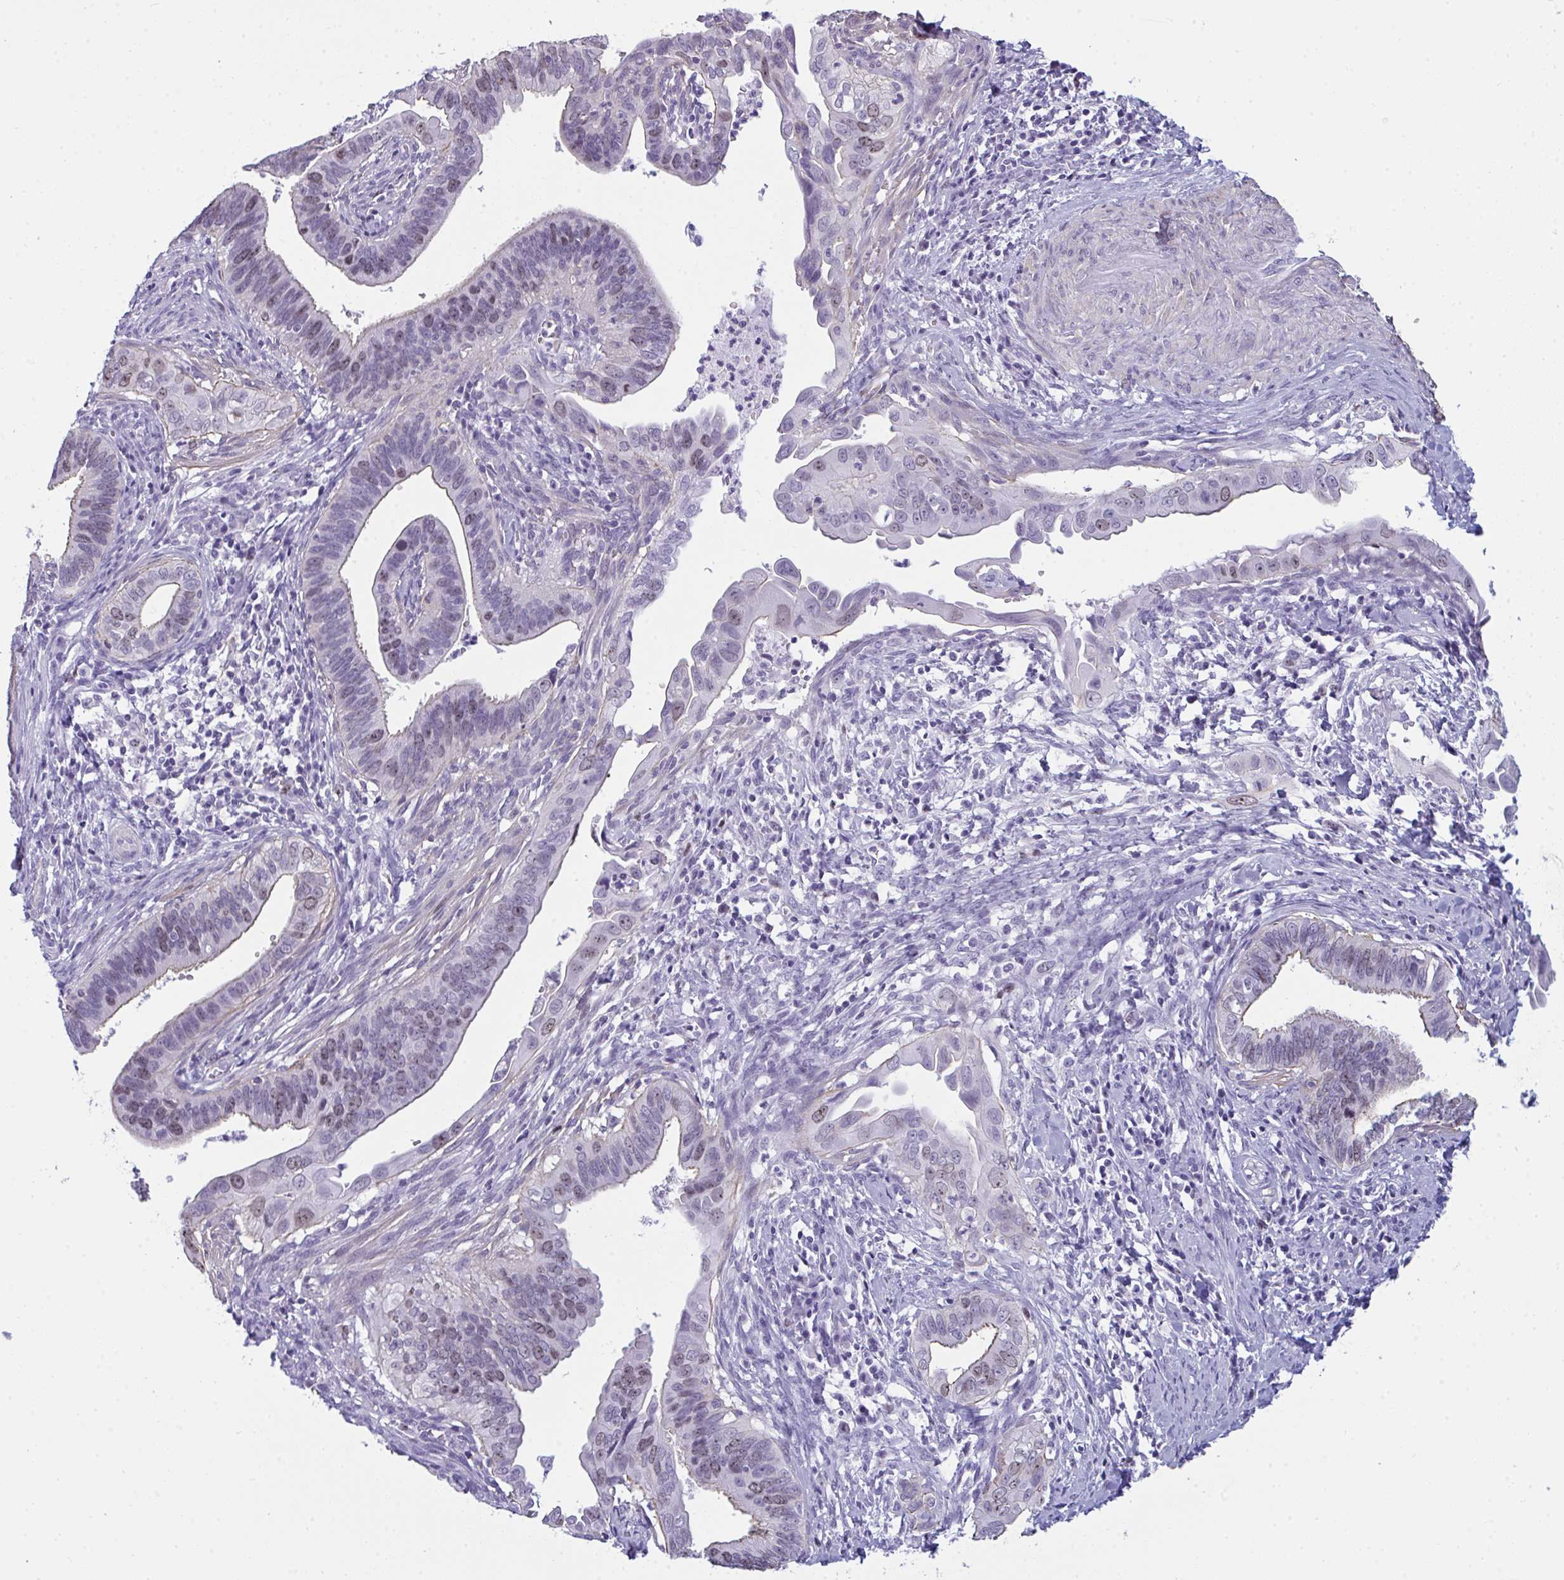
{"staining": {"intensity": "moderate", "quantity": "<25%", "location": "nuclear"}, "tissue": "cervical cancer", "cell_type": "Tumor cells", "image_type": "cancer", "snomed": [{"axis": "morphology", "description": "Adenocarcinoma, NOS"}, {"axis": "topography", "description": "Cervix"}], "caption": "DAB immunohistochemical staining of adenocarcinoma (cervical) displays moderate nuclear protein expression in approximately <25% of tumor cells. The protein of interest is shown in brown color, while the nuclei are stained blue.", "gene": "SUZ12", "patient": {"sex": "female", "age": 42}}